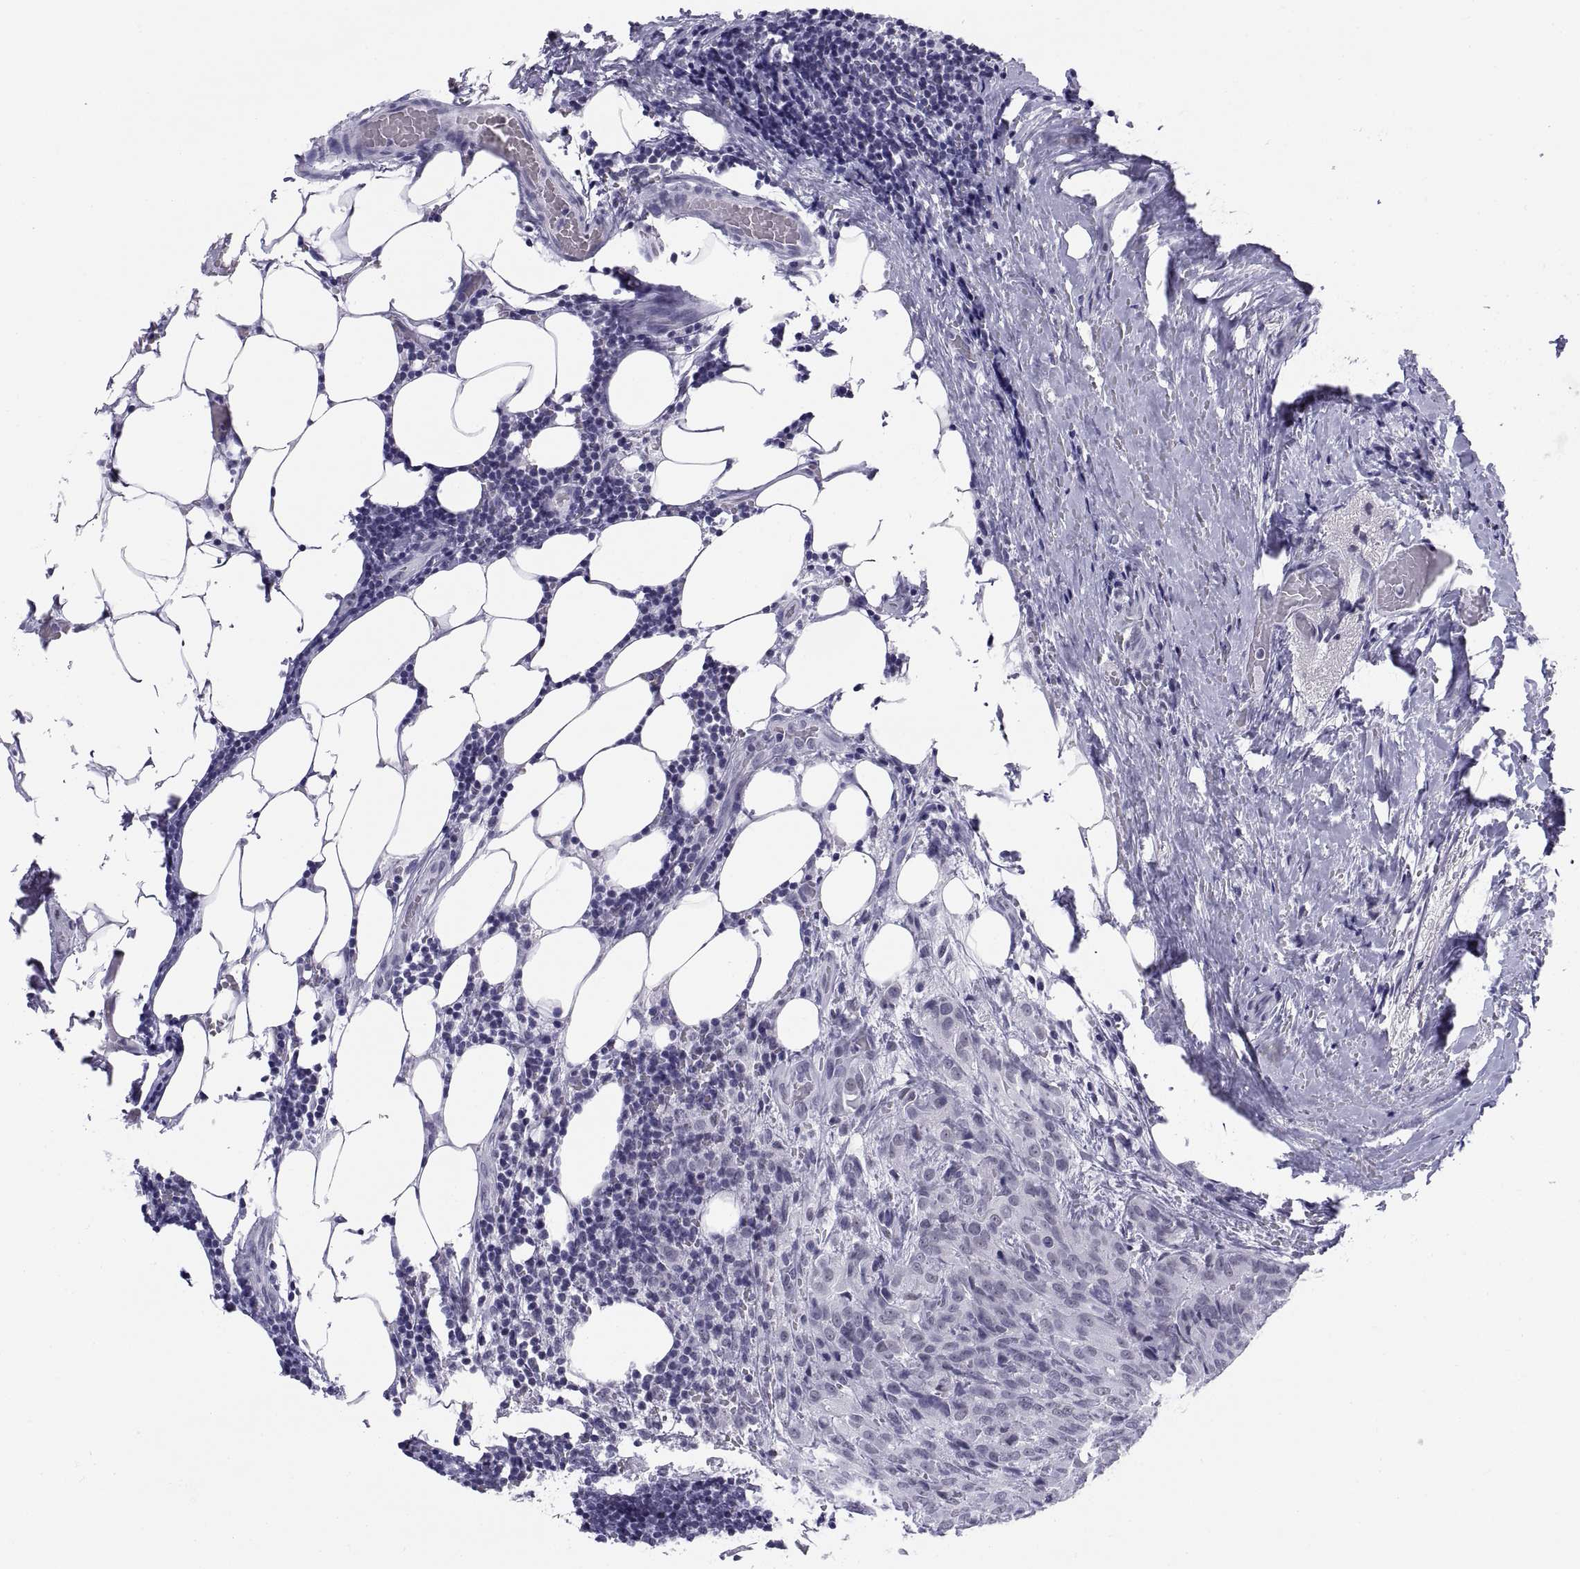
{"staining": {"intensity": "negative", "quantity": "none", "location": "none"}, "tissue": "thyroid cancer", "cell_type": "Tumor cells", "image_type": "cancer", "snomed": [{"axis": "morphology", "description": "Papillary adenocarcinoma, NOS"}, {"axis": "topography", "description": "Thyroid gland"}], "caption": "Histopathology image shows no protein staining in tumor cells of papillary adenocarcinoma (thyroid) tissue.", "gene": "NEUROD6", "patient": {"sex": "male", "age": 61}}